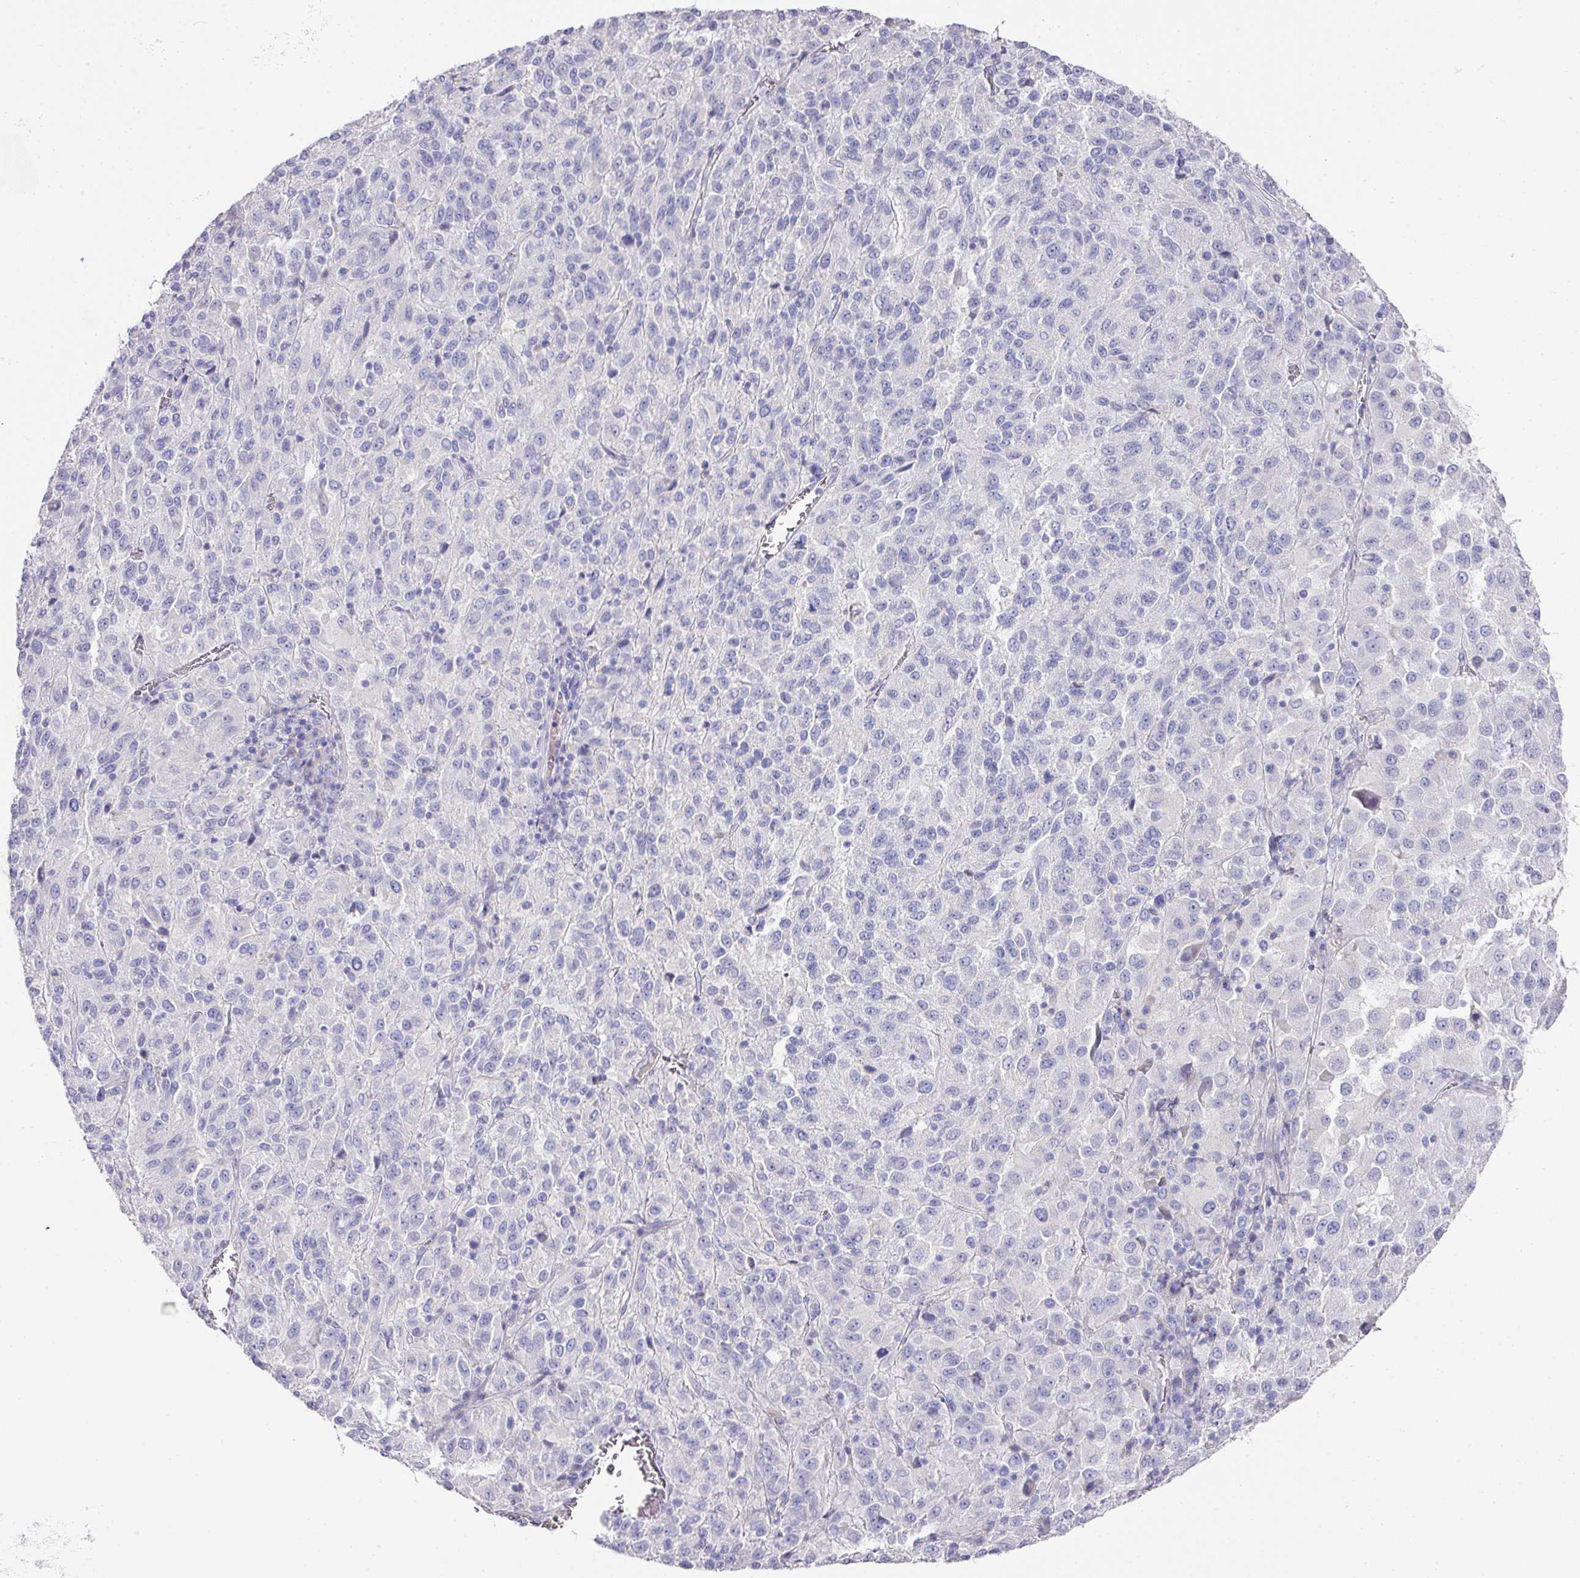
{"staining": {"intensity": "negative", "quantity": "none", "location": "none"}, "tissue": "melanoma", "cell_type": "Tumor cells", "image_type": "cancer", "snomed": [{"axis": "morphology", "description": "Malignant melanoma, Metastatic site"}, {"axis": "topography", "description": "Lung"}], "caption": "There is no significant staining in tumor cells of melanoma. The staining was performed using DAB to visualize the protein expression in brown, while the nuclei were stained in blue with hematoxylin (Magnification: 20x).", "gene": "TARM1", "patient": {"sex": "male", "age": 64}}